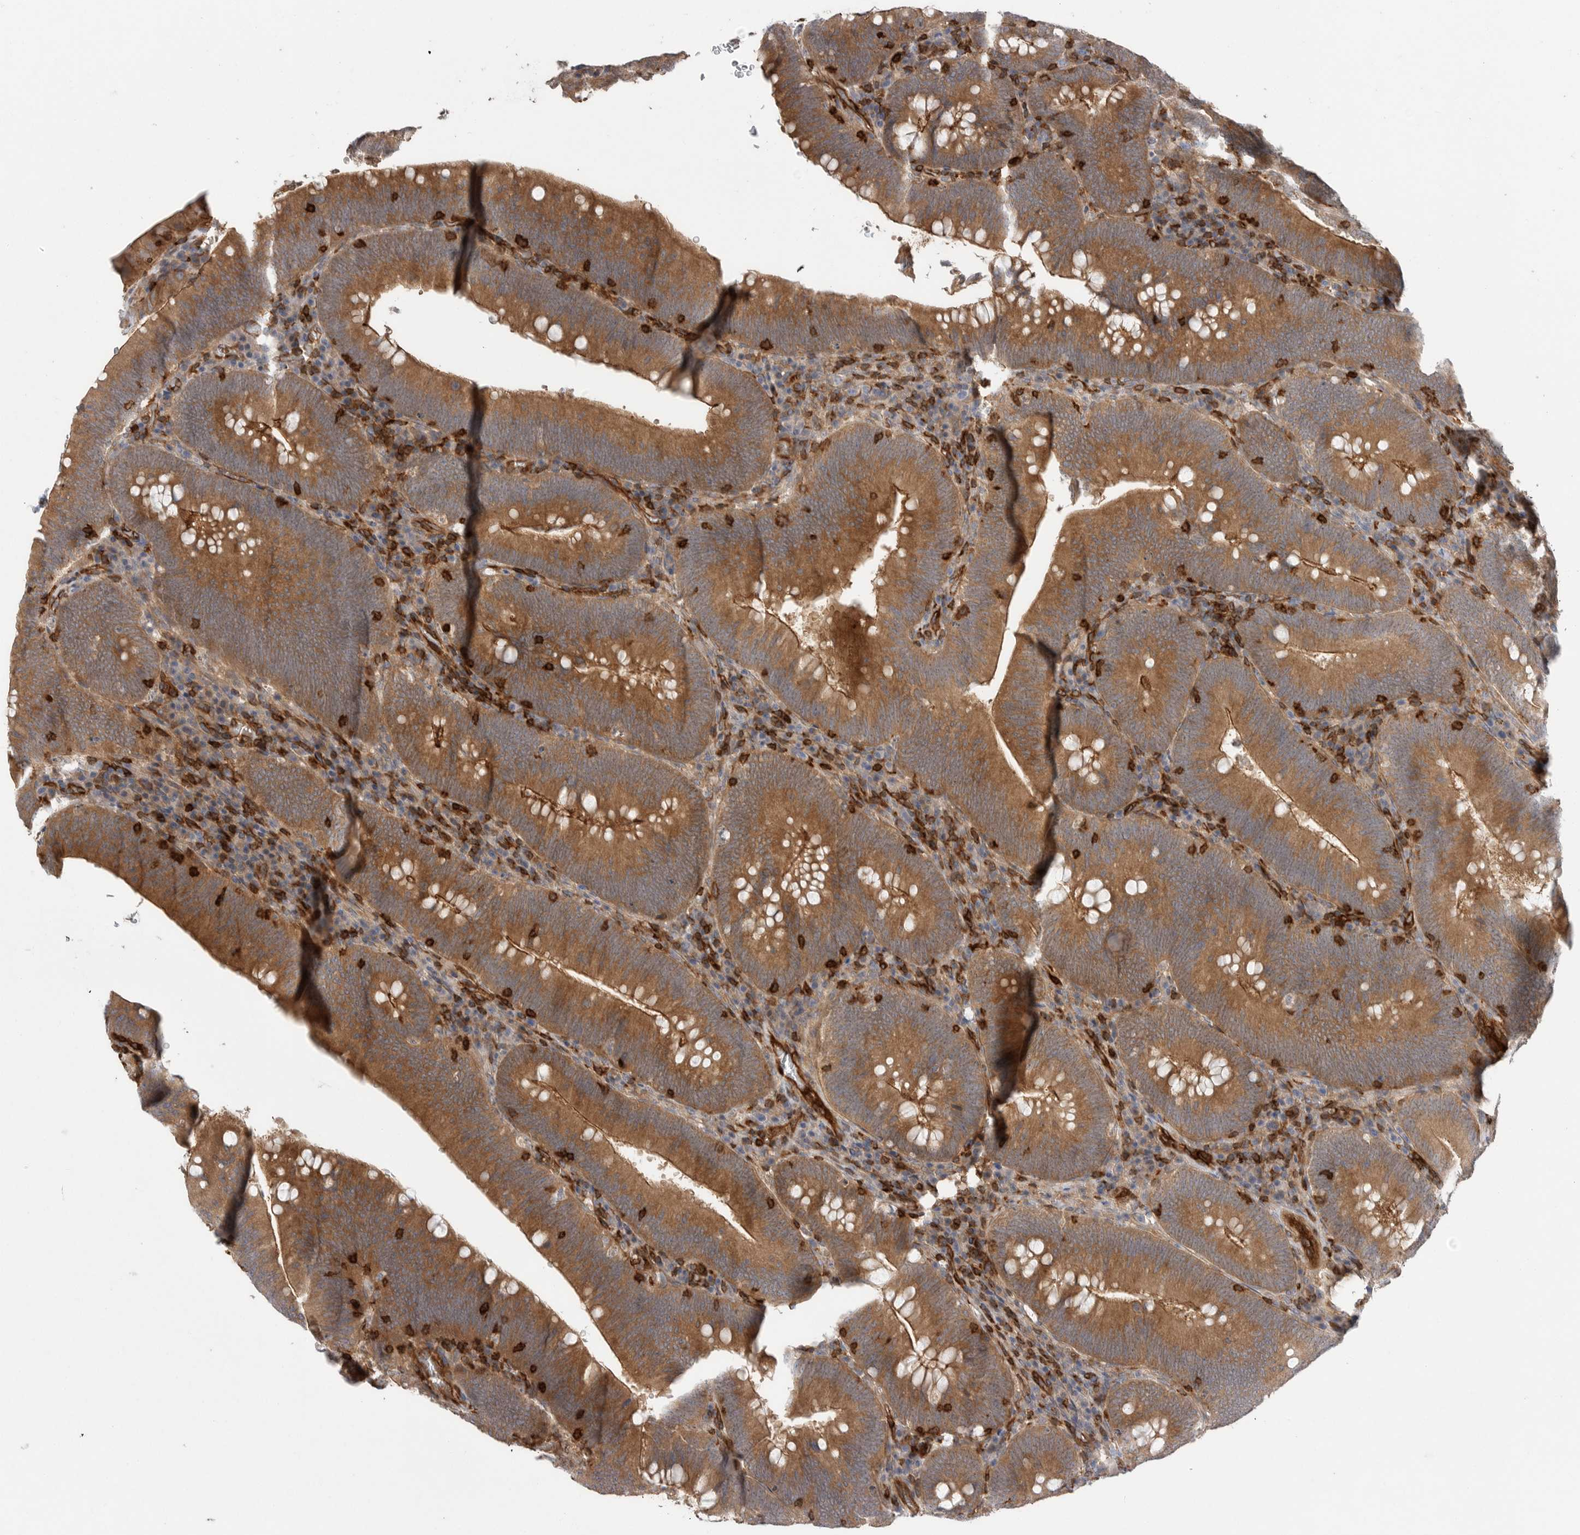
{"staining": {"intensity": "strong", "quantity": ">75%", "location": "cytoplasmic/membranous"}, "tissue": "colorectal cancer", "cell_type": "Tumor cells", "image_type": "cancer", "snomed": [{"axis": "morphology", "description": "Normal tissue, NOS"}, {"axis": "topography", "description": "Colon"}], "caption": "Human colorectal cancer stained for a protein (brown) displays strong cytoplasmic/membranous positive positivity in about >75% of tumor cells.", "gene": "PRKCH", "patient": {"sex": "female", "age": 82}}